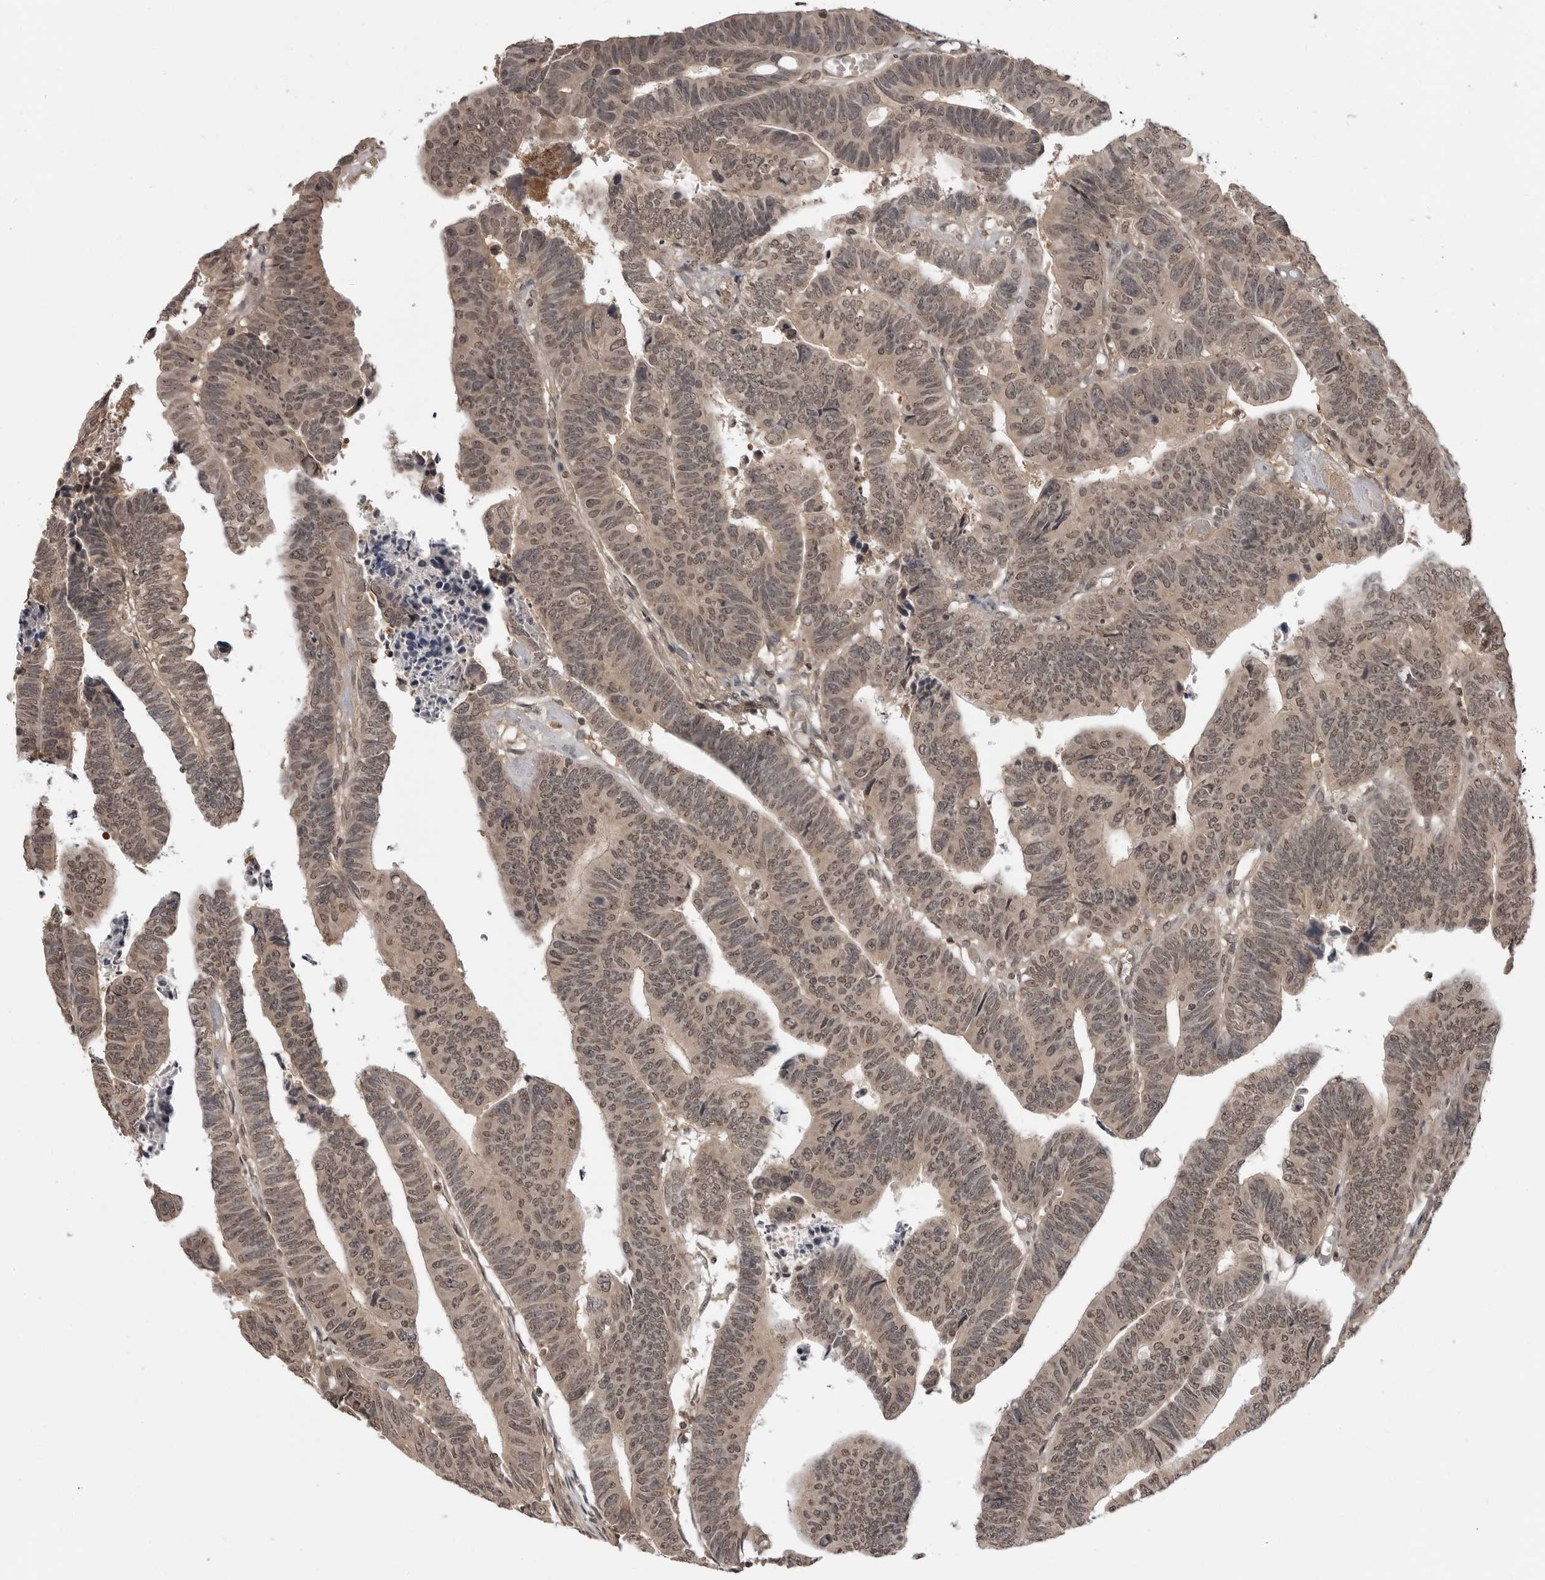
{"staining": {"intensity": "moderate", "quantity": ">75%", "location": "cytoplasmic/membranous,nuclear"}, "tissue": "colorectal cancer", "cell_type": "Tumor cells", "image_type": "cancer", "snomed": [{"axis": "morphology", "description": "Adenocarcinoma, NOS"}, {"axis": "topography", "description": "Rectum"}], "caption": "Brown immunohistochemical staining in human colorectal adenocarcinoma exhibits moderate cytoplasmic/membranous and nuclear staining in approximately >75% of tumor cells.", "gene": "IL24", "patient": {"sex": "female", "age": 65}}